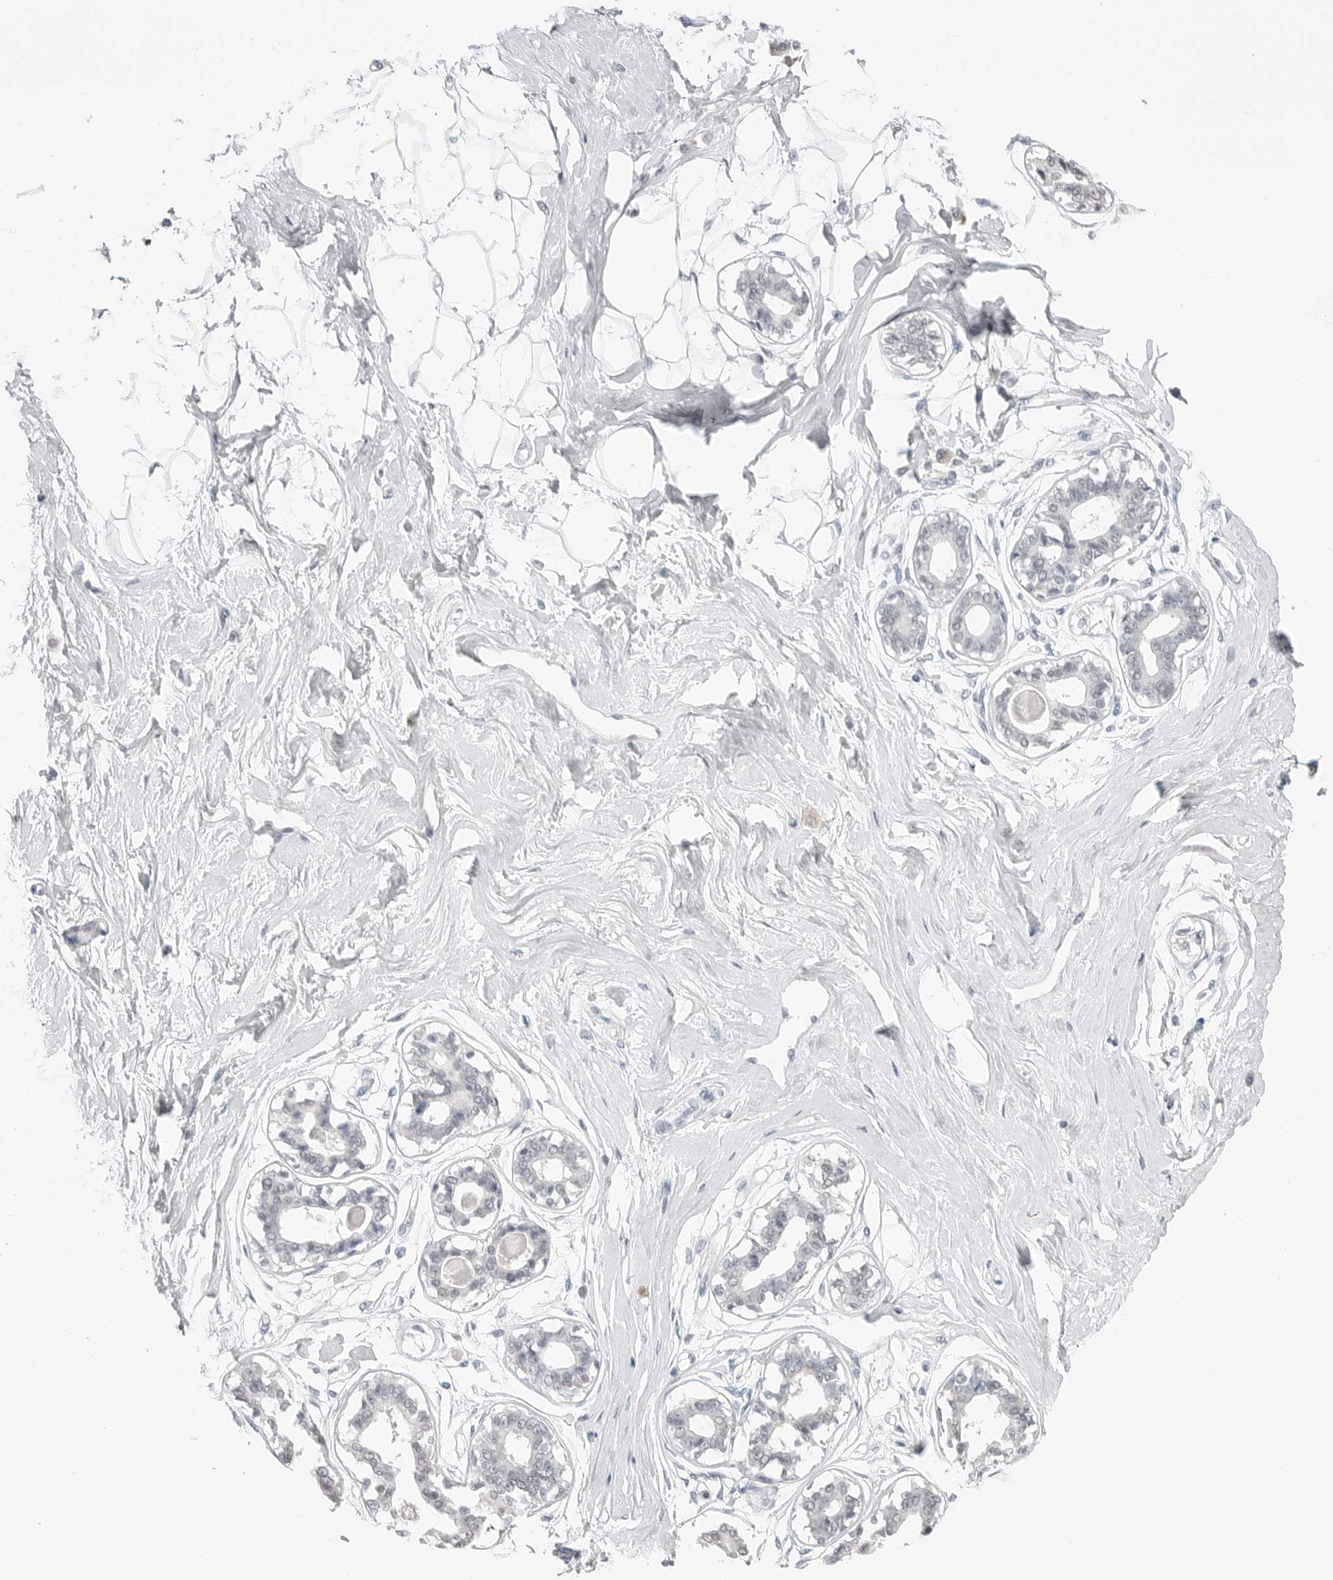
{"staining": {"intensity": "negative", "quantity": "none", "location": "none"}, "tissue": "breast", "cell_type": "Adipocytes", "image_type": "normal", "snomed": [{"axis": "morphology", "description": "Normal tissue, NOS"}, {"axis": "topography", "description": "Breast"}], "caption": "Immunohistochemical staining of benign breast reveals no significant positivity in adipocytes. (DAB IHC, high magnification).", "gene": "AMPD1", "patient": {"sex": "female", "age": 45}}